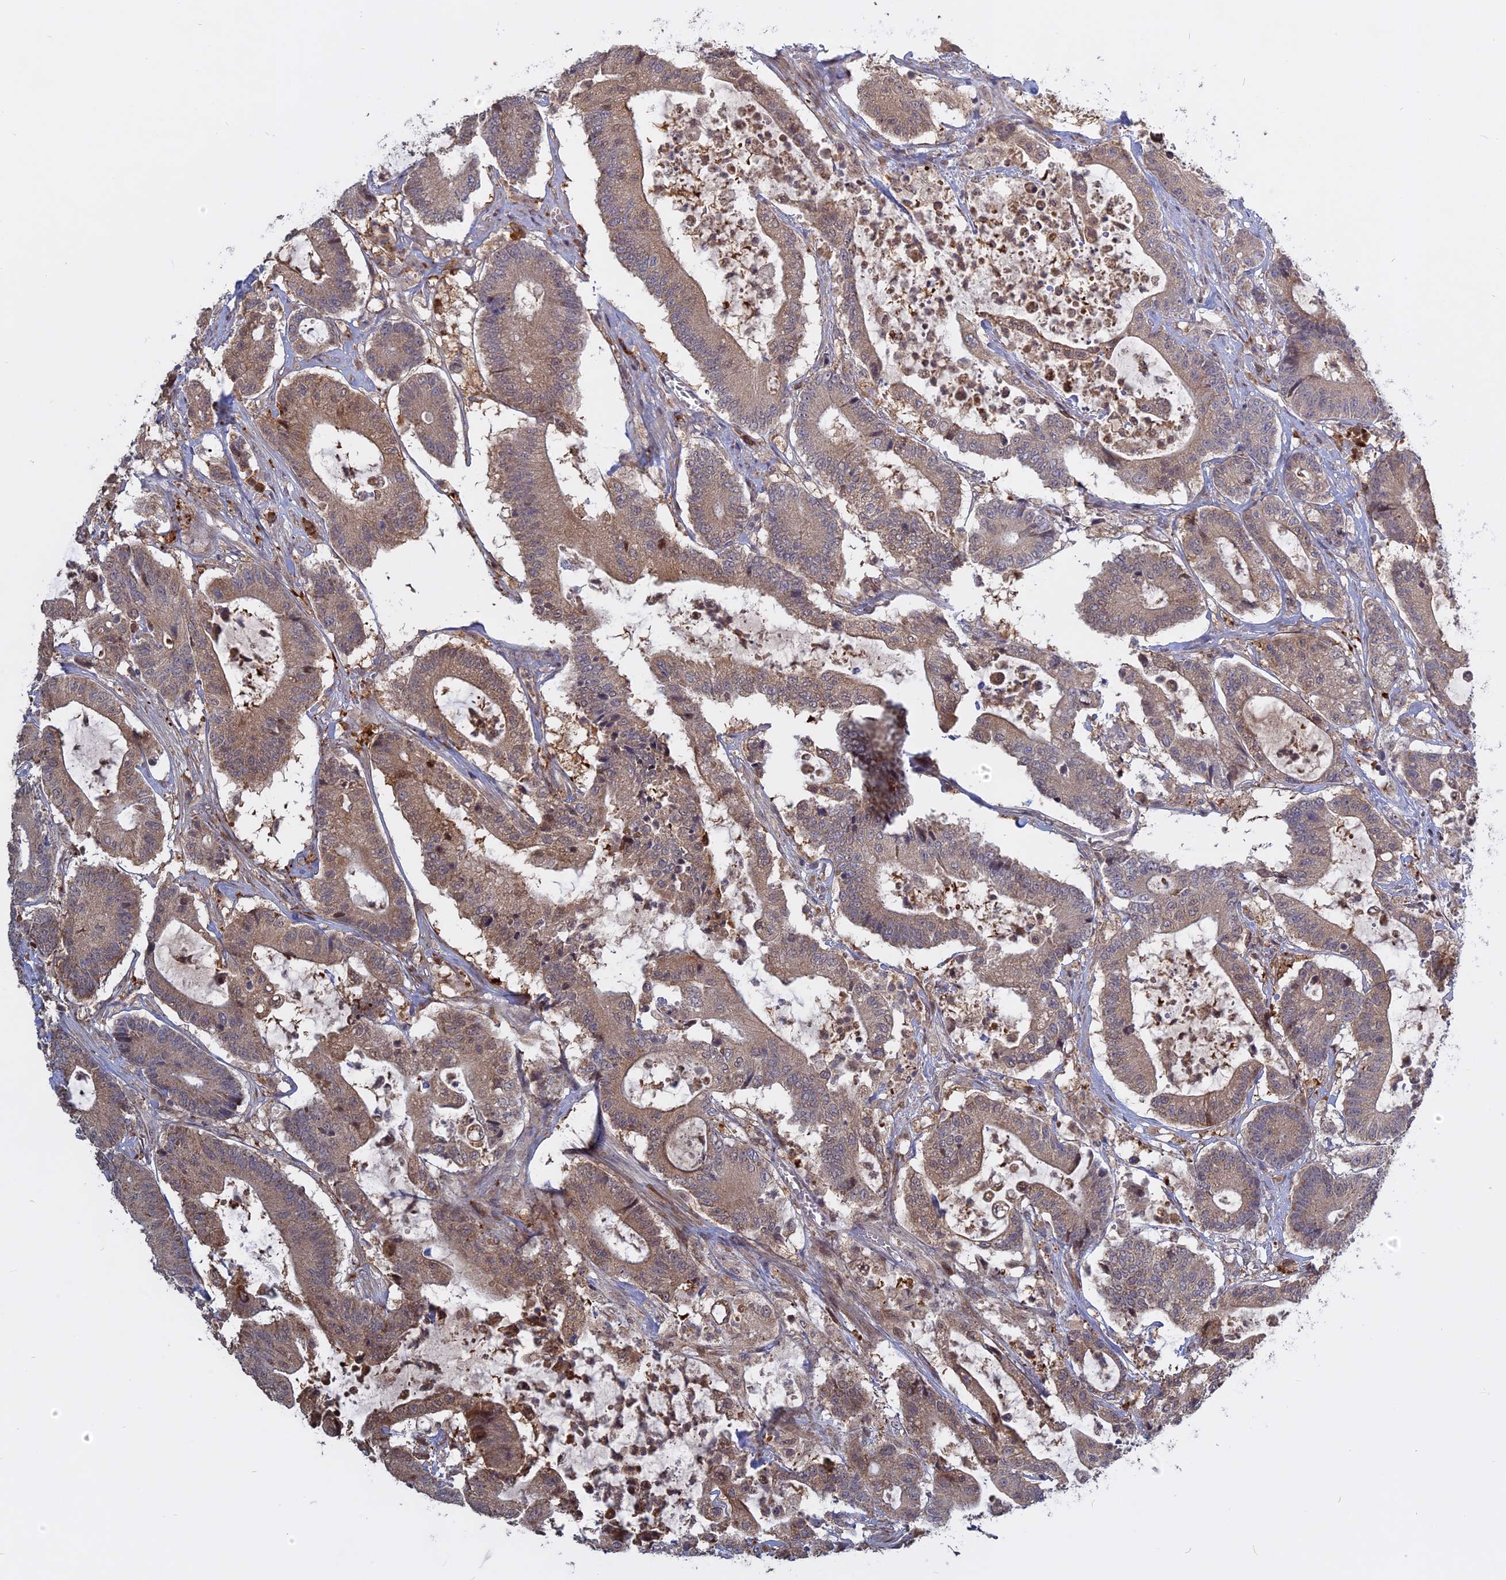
{"staining": {"intensity": "weak", "quantity": ">75%", "location": "cytoplasmic/membranous"}, "tissue": "colorectal cancer", "cell_type": "Tumor cells", "image_type": "cancer", "snomed": [{"axis": "morphology", "description": "Adenocarcinoma, NOS"}, {"axis": "topography", "description": "Colon"}], "caption": "Immunohistochemistry image of colorectal cancer (adenocarcinoma) stained for a protein (brown), which demonstrates low levels of weak cytoplasmic/membranous expression in about >75% of tumor cells.", "gene": "TMEM208", "patient": {"sex": "female", "age": 84}}